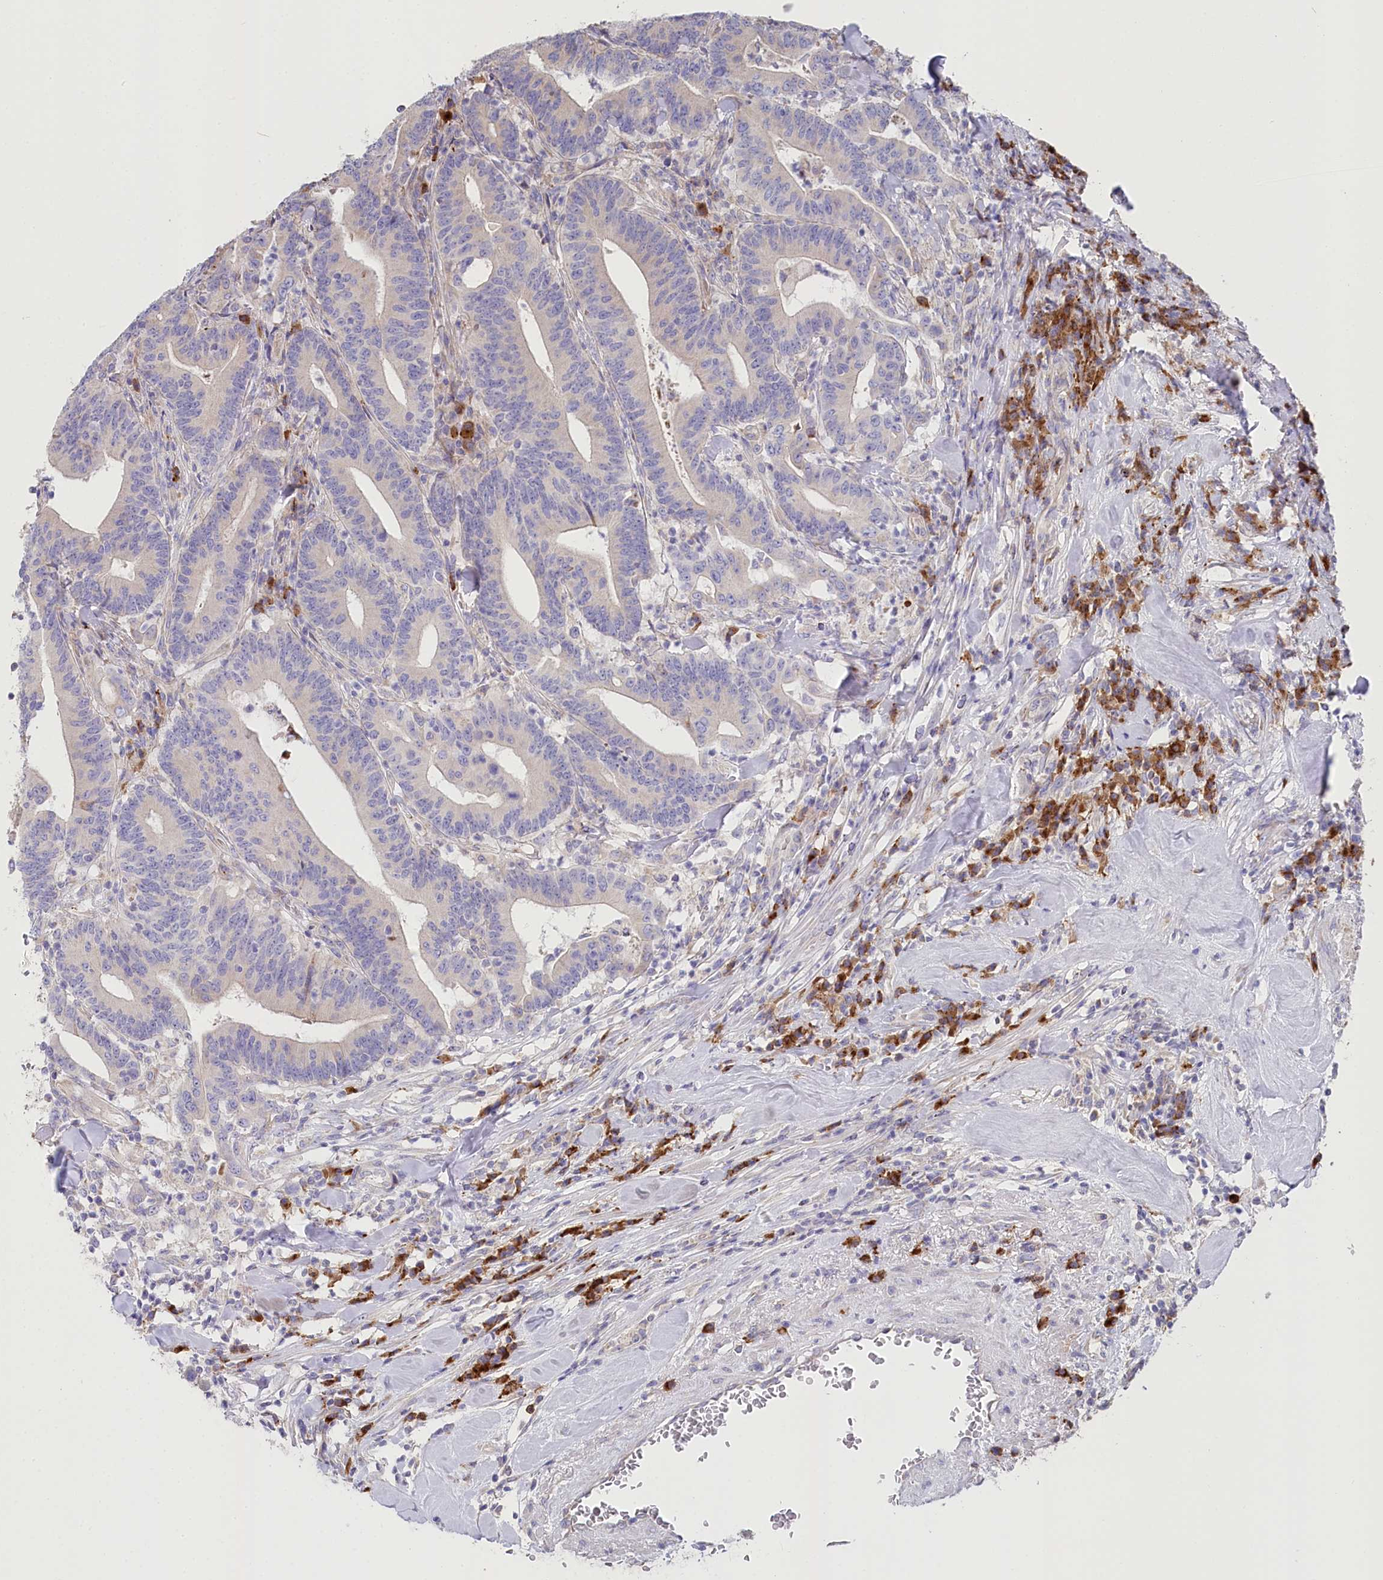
{"staining": {"intensity": "negative", "quantity": "none", "location": "none"}, "tissue": "colorectal cancer", "cell_type": "Tumor cells", "image_type": "cancer", "snomed": [{"axis": "morphology", "description": "Adenocarcinoma, NOS"}, {"axis": "topography", "description": "Colon"}], "caption": "The histopathology image exhibits no staining of tumor cells in adenocarcinoma (colorectal).", "gene": "POGLUT1", "patient": {"sex": "female", "age": 66}}